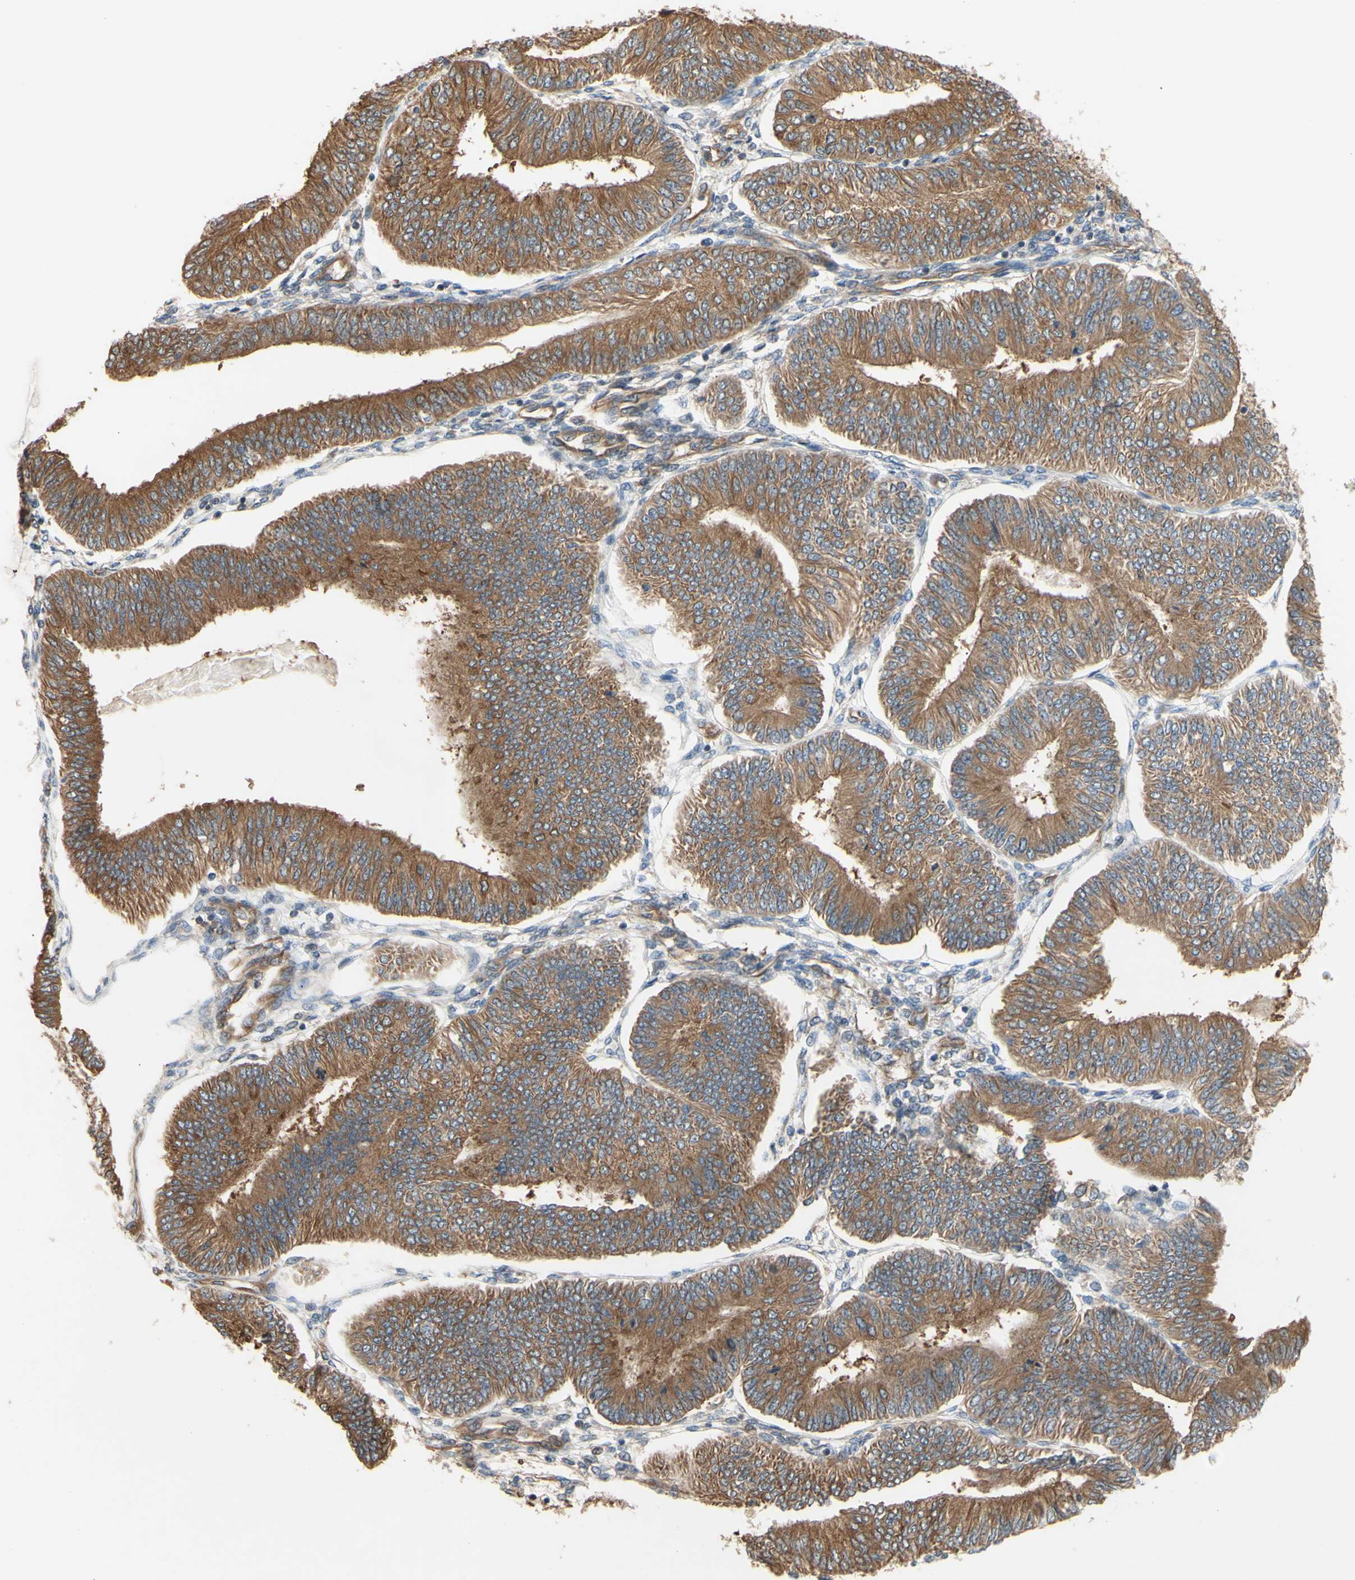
{"staining": {"intensity": "moderate", "quantity": ">75%", "location": "cytoplasmic/membranous"}, "tissue": "endometrial cancer", "cell_type": "Tumor cells", "image_type": "cancer", "snomed": [{"axis": "morphology", "description": "Adenocarcinoma, NOS"}, {"axis": "topography", "description": "Endometrium"}], "caption": "This is a photomicrograph of immunohistochemistry staining of adenocarcinoma (endometrial), which shows moderate expression in the cytoplasmic/membranous of tumor cells.", "gene": "DYNLRB1", "patient": {"sex": "female", "age": 58}}